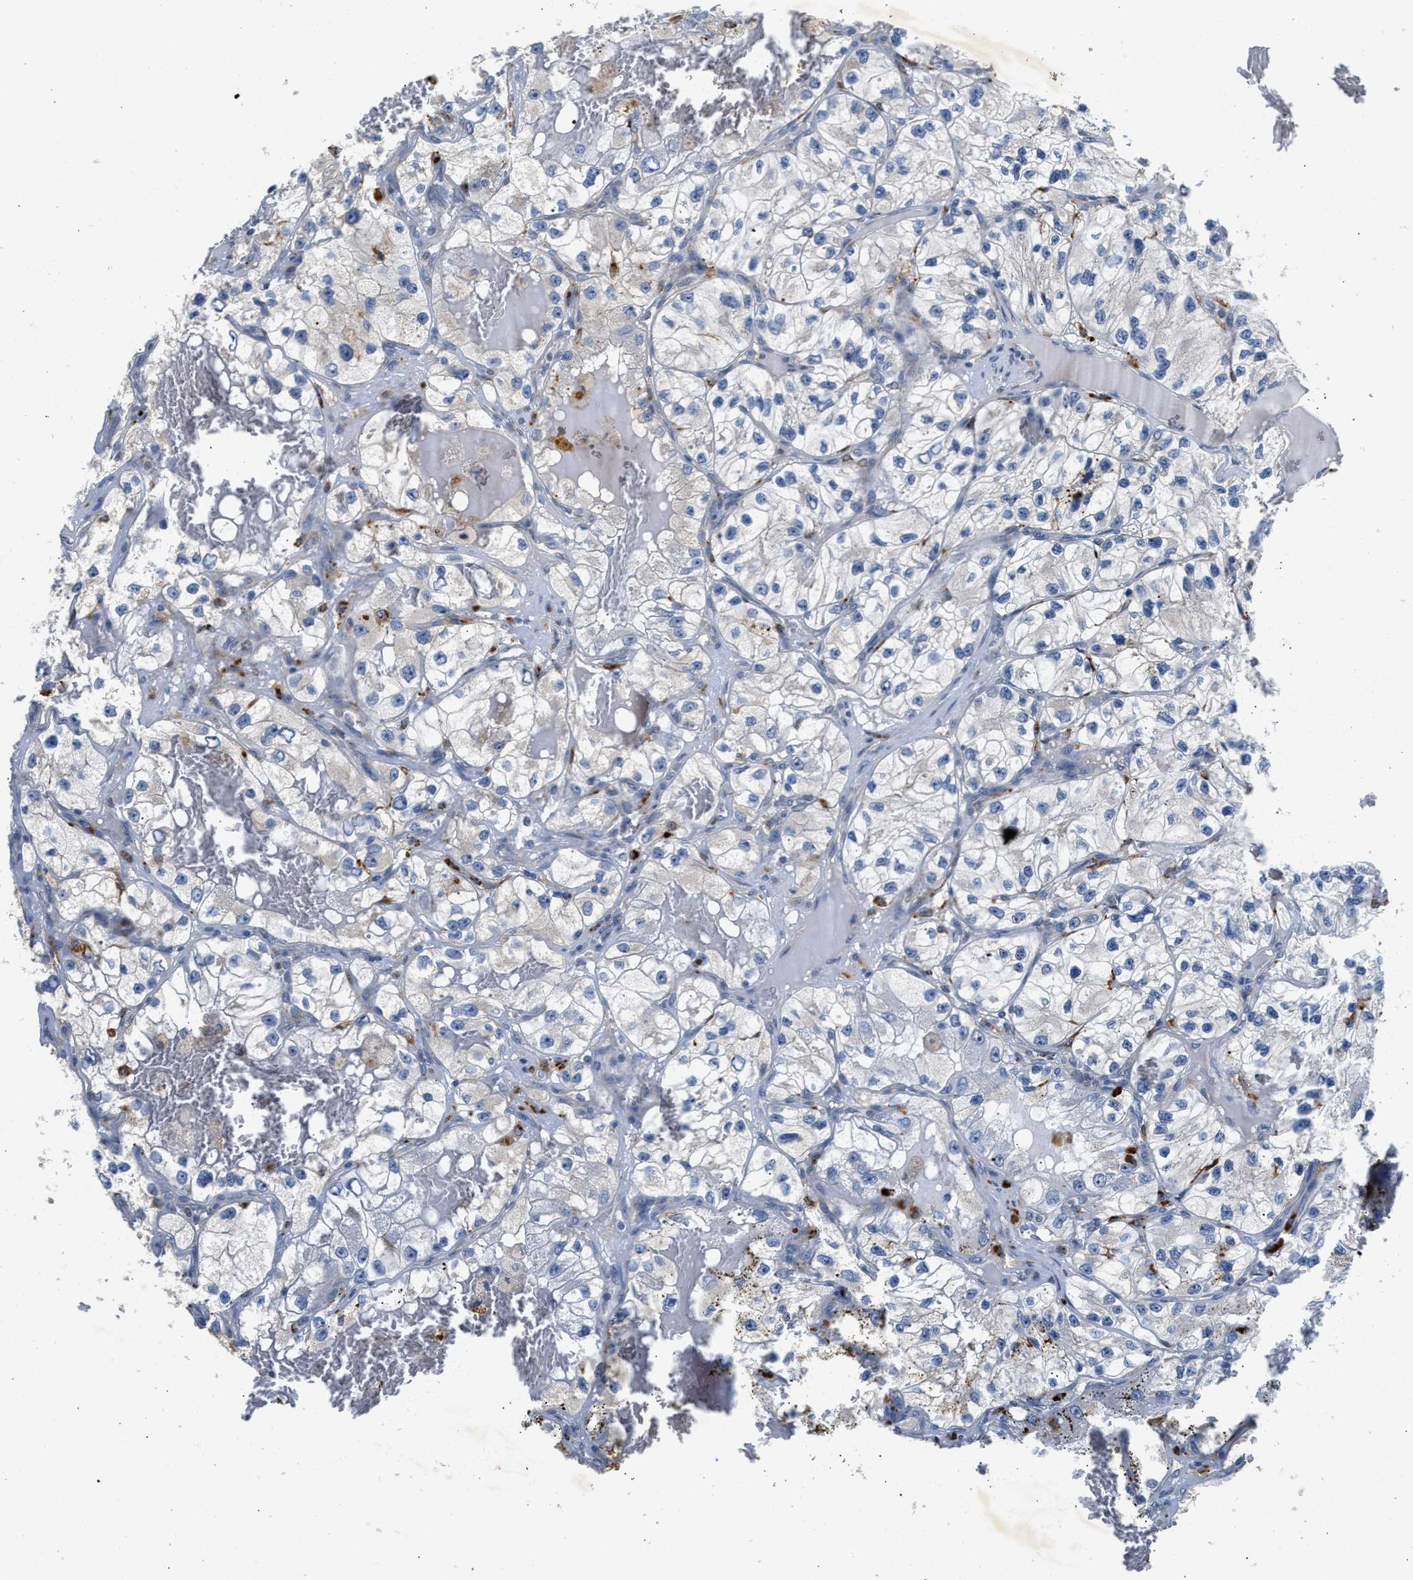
{"staining": {"intensity": "negative", "quantity": "none", "location": "none"}, "tissue": "renal cancer", "cell_type": "Tumor cells", "image_type": "cancer", "snomed": [{"axis": "morphology", "description": "Adenocarcinoma, NOS"}, {"axis": "topography", "description": "Kidney"}], "caption": "DAB immunohistochemical staining of human renal cancer (adenocarcinoma) displays no significant expression in tumor cells.", "gene": "PPM1L", "patient": {"sex": "female", "age": 57}}